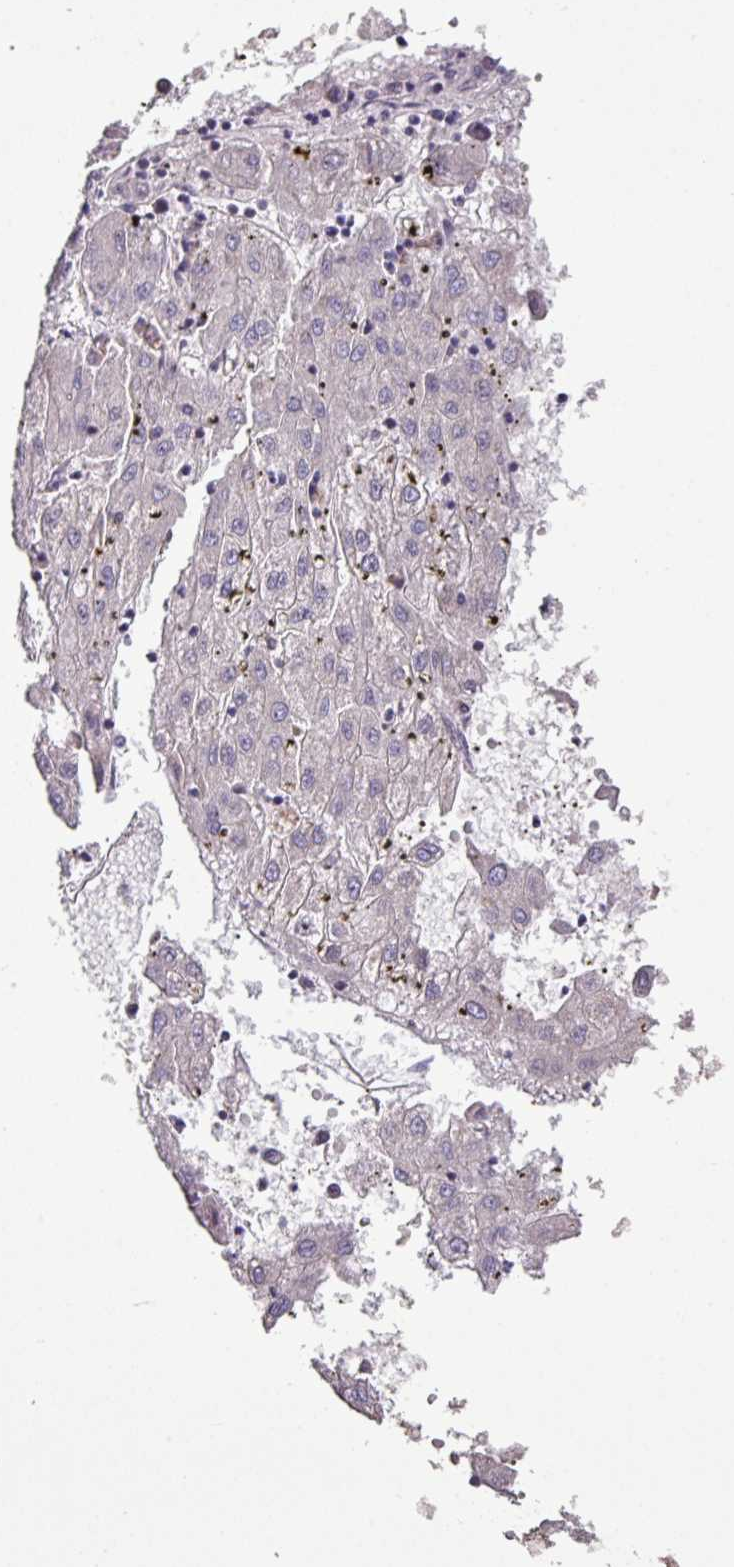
{"staining": {"intensity": "negative", "quantity": "none", "location": "none"}, "tissue": "liver cancer", "cell_type": "Tumor cells", "image_type": "cancer", "snomed": [{"axis": "morphology", "description": "Carcinoma, Hepatocellular, NOS"}, {"axis": "topography", "description": "Liver"}], "caption": "Protein analysis of liver cancer (hepatocellular carcinoma) reveals no significant expression in tumor cells.", "gene": "SKIC2", "patient": {"sex": "male", "age": 72}}